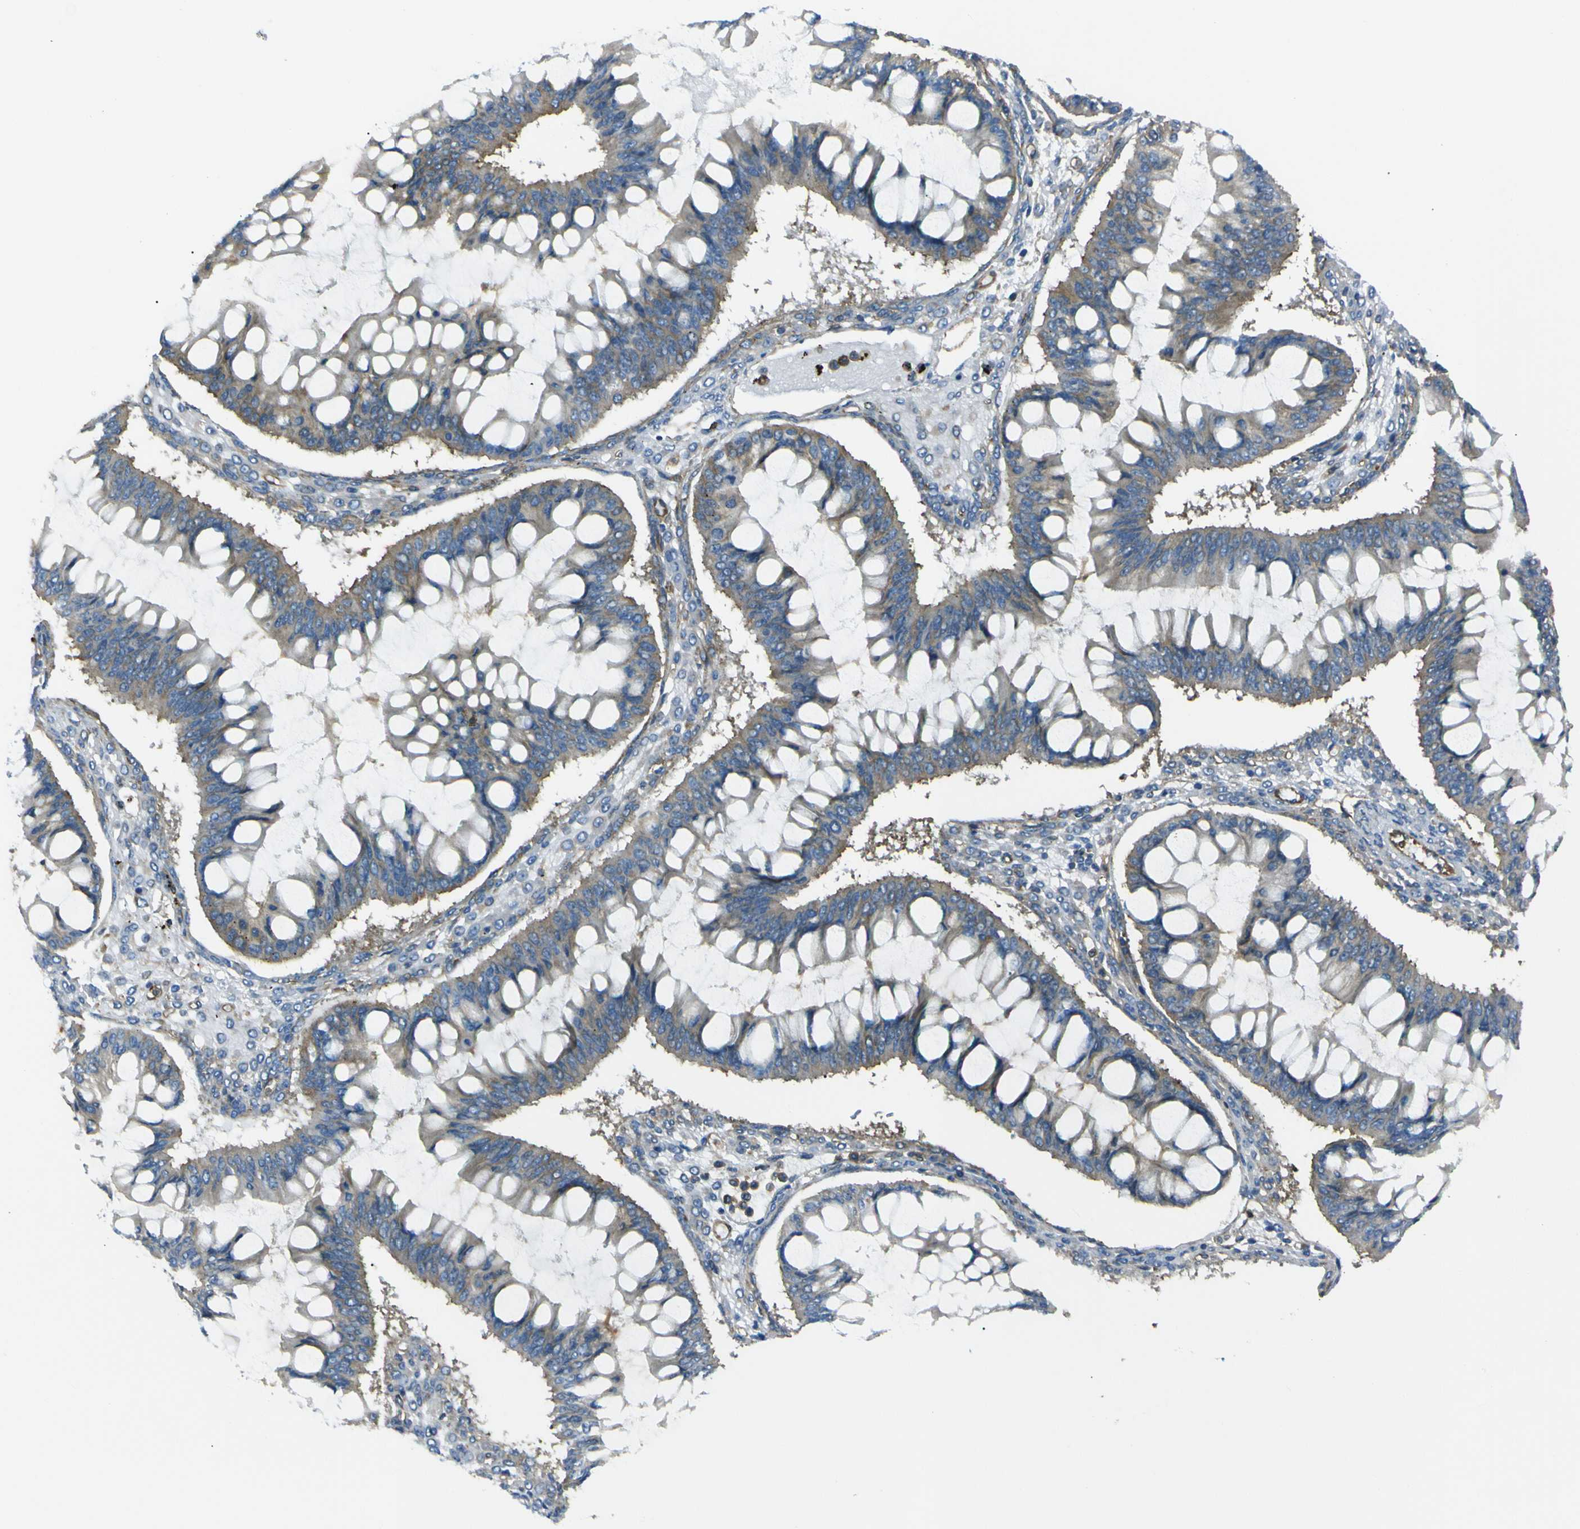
{"staining": {"intensity": "weak", "quantity": ">75%", "location": "cytoplasmic/membranous"}, "tissue": "ovarian cancer", "cell_type": "Tumor cells", "image_type": "cancer", "snomed": [{"axis": "morphology", "description": "Cystadenocarcinoma, mucinous, NOS"}, {"axis": "topography", "description": "Ovary"}], "caption": "A high-resolution image shows immunohistochemistry staining of mucinous cystadenocarcinoma (ovarian), which shows weak cytoplasmic/membranous positivity in about >75% of tumor cells.", "gene": "ARHGEF1", "patient": {"sex": "female", "age": 73}}